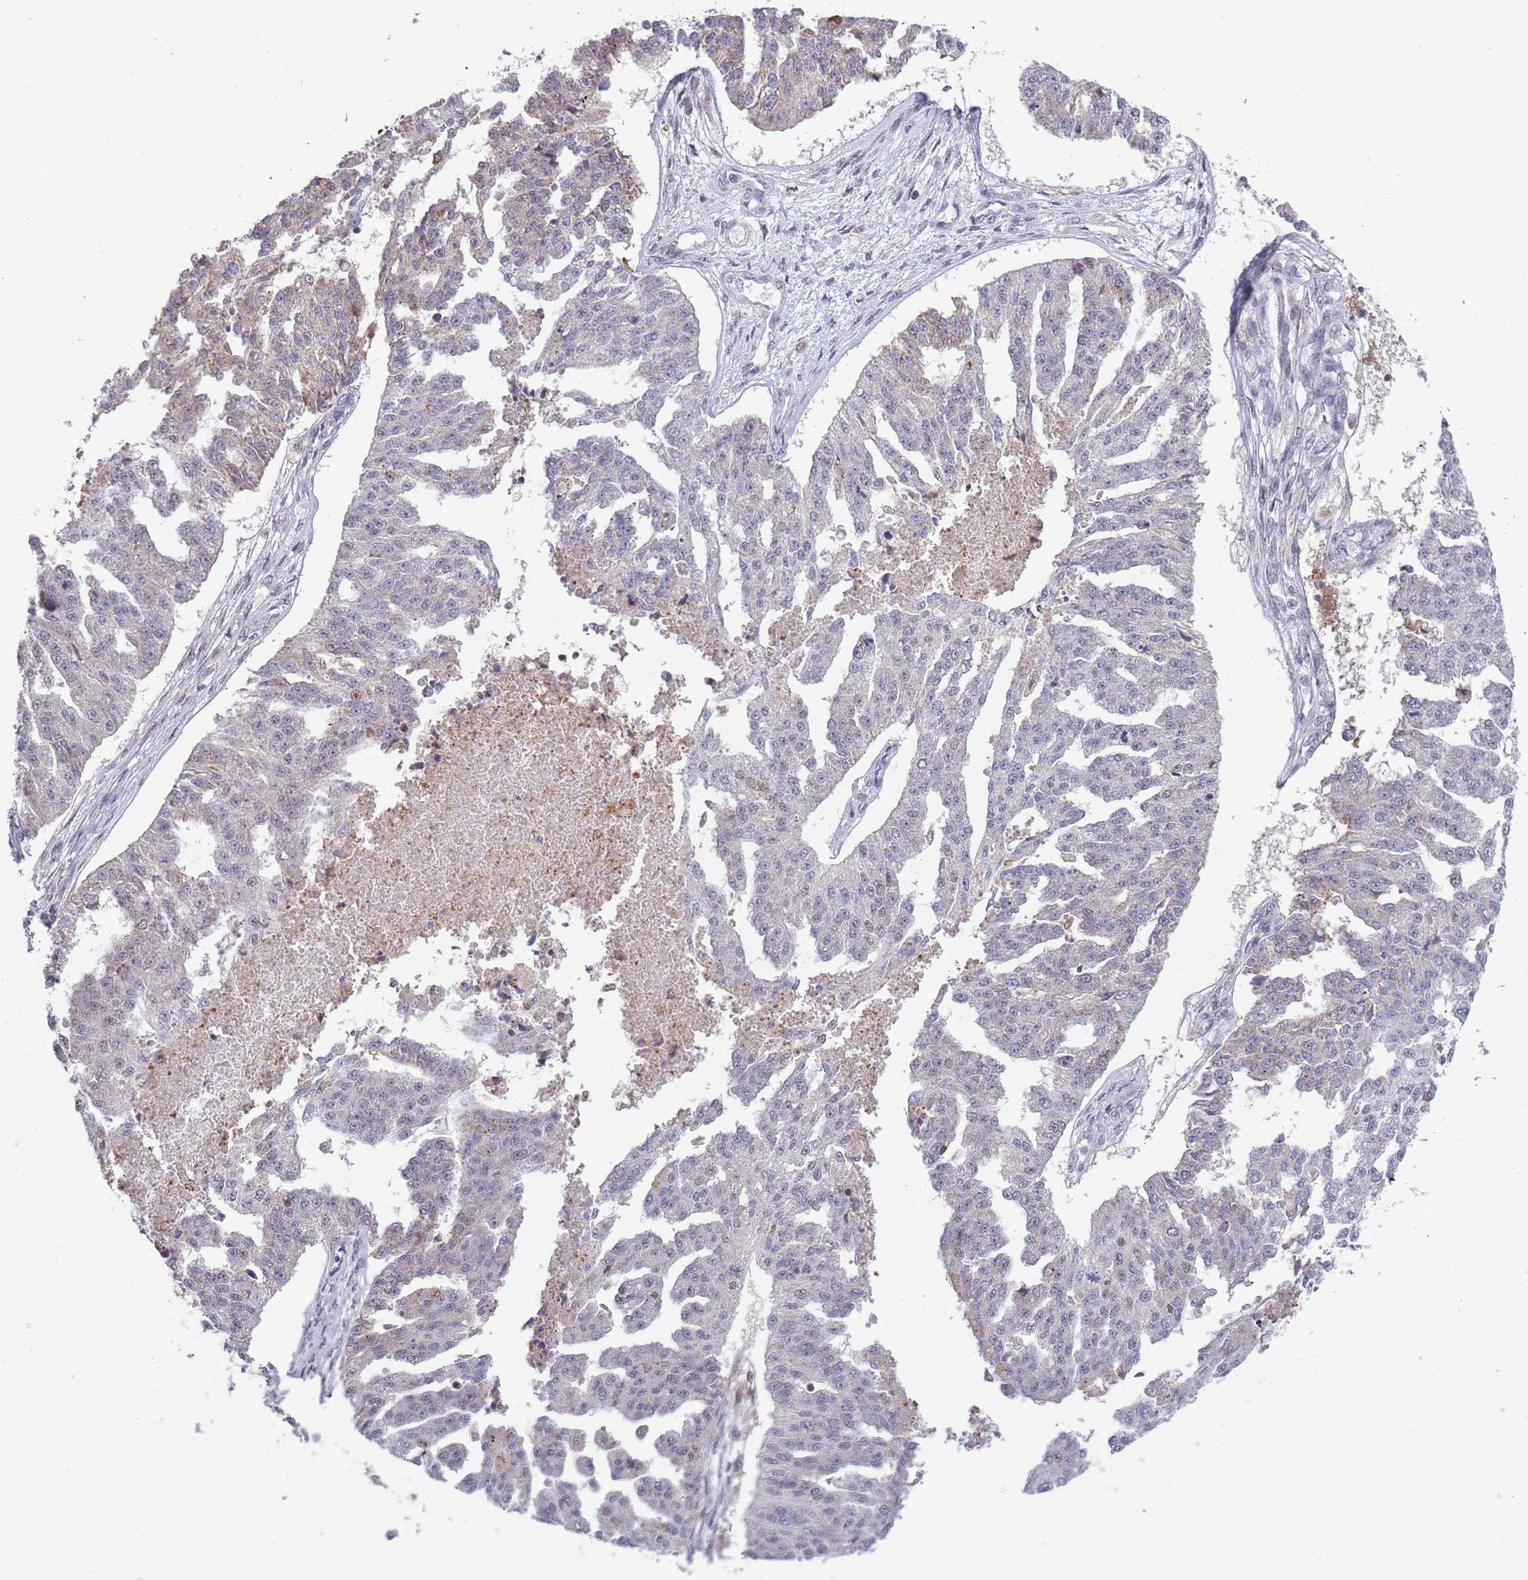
{"staining": {"intensity": "negative", "quantity": "none", "location": "none"}, "tissue": "ovarian cancer", "cell_type": "Tumor cells", "image_type": "cancer", "snomed": [{"axis": "morphology", "description": "Cystadenocarcinoma, serous, NOS"}, {"axis": "topography", "description": "Ovary"}], "caption": "Ovarian cancer (serous cystadenocarcinoma) was stained to show a protein in brown. There is no significant positivity in tumor cells. The staining was performed using DAB (3,3'-diaminobenzidine) to visualize the protein expression in brown, while the nuclei were stained in blue with hematoxylin (Magnification: 20x).", "gene": "CCNJL", "patient": {"sex": "female", "age": 58}}